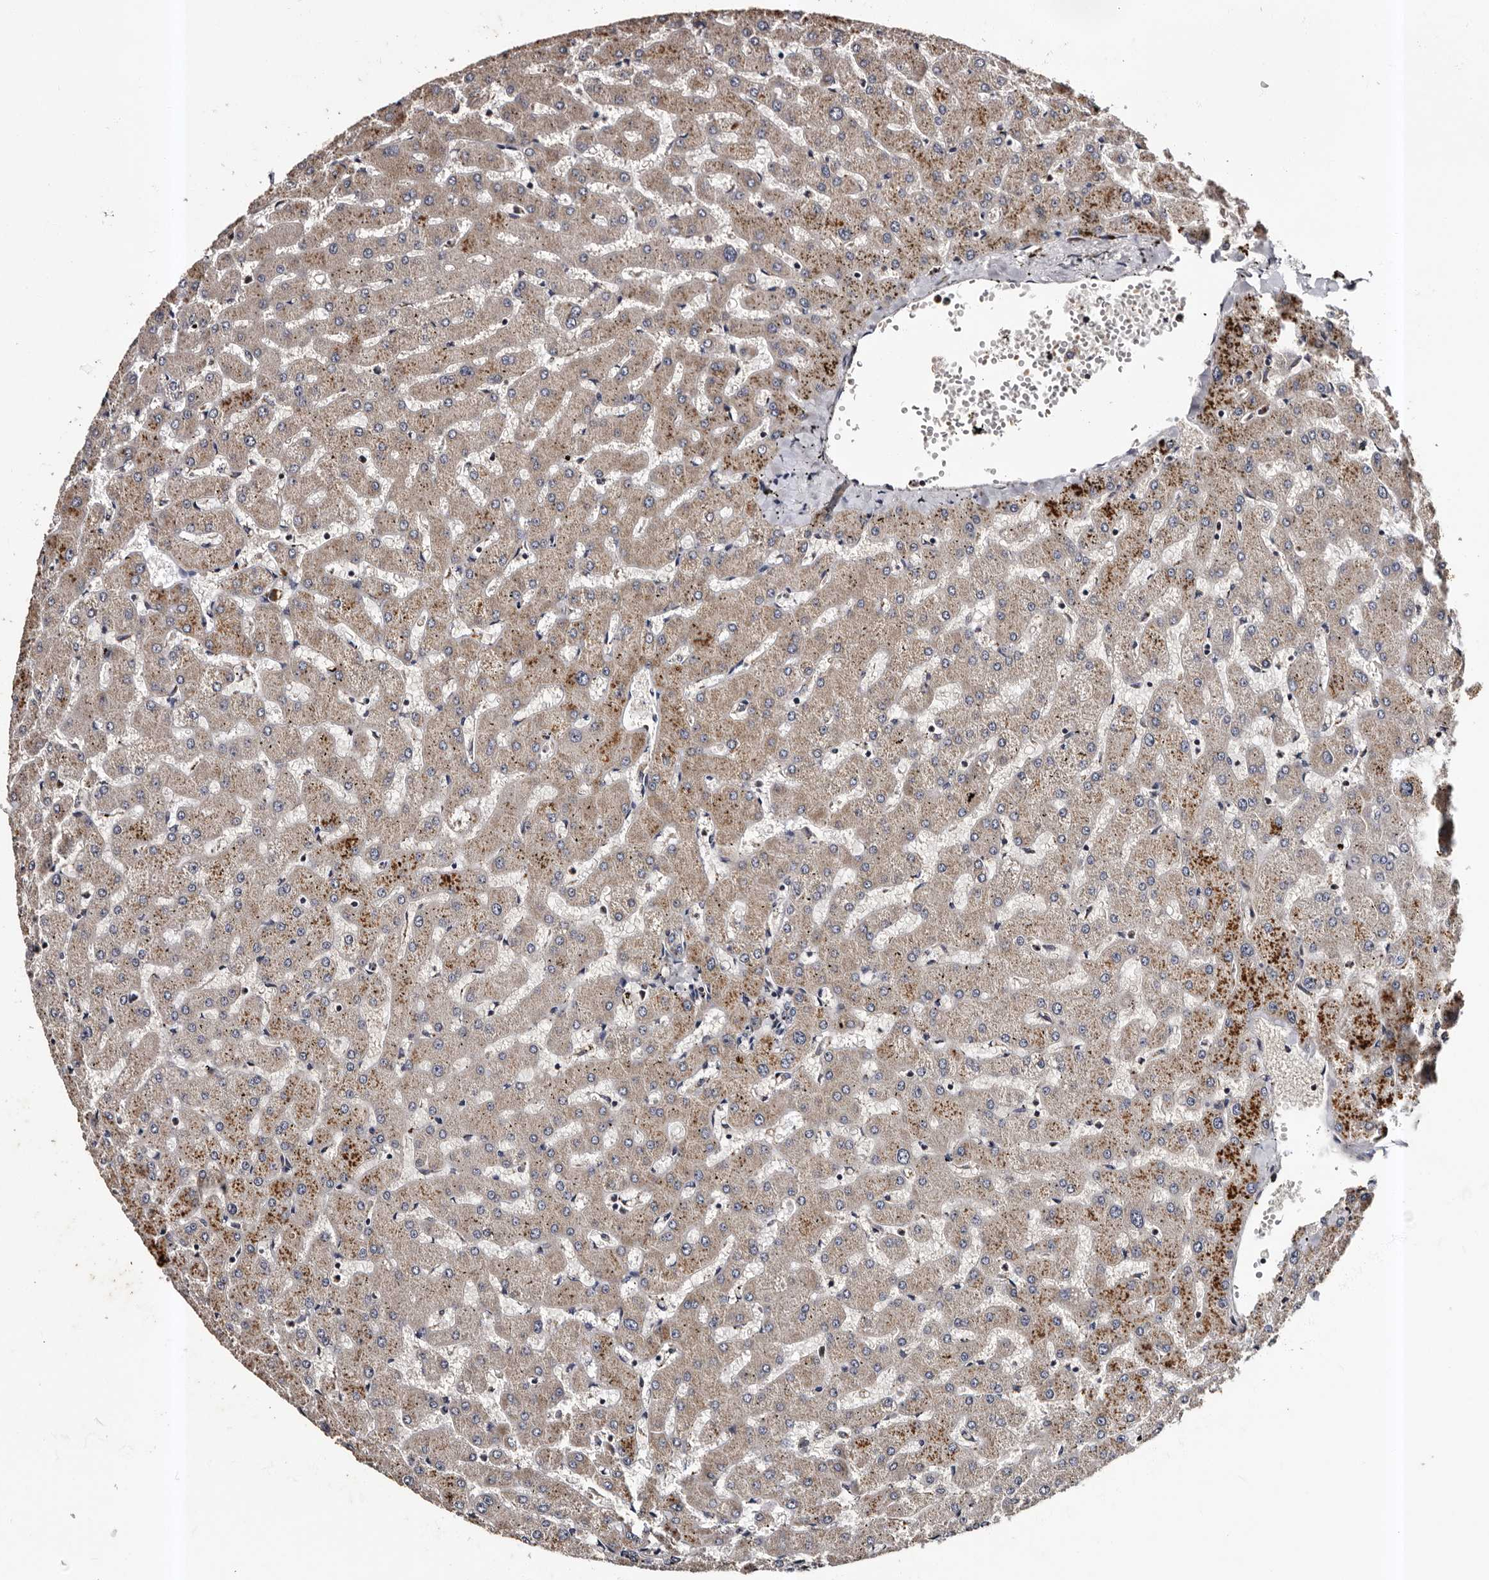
{"staining": {"intensity": "negative", "quantity": "none", "location": "none"}, "tissue": "liver", "cell_type": "Cholangiocytes", "image_type": "normal", "snomed": [{"axis": "morphology", "description": "Normal tissue, NOS"}, {"axis": "topography", "description": "Liver"}], "caption": "Normal liver was stained to show a protein in brown. There is no significant staining in cholangiocytes.", "gene": "ADCK5", "patient": {"sex": "female", "age": 63}}